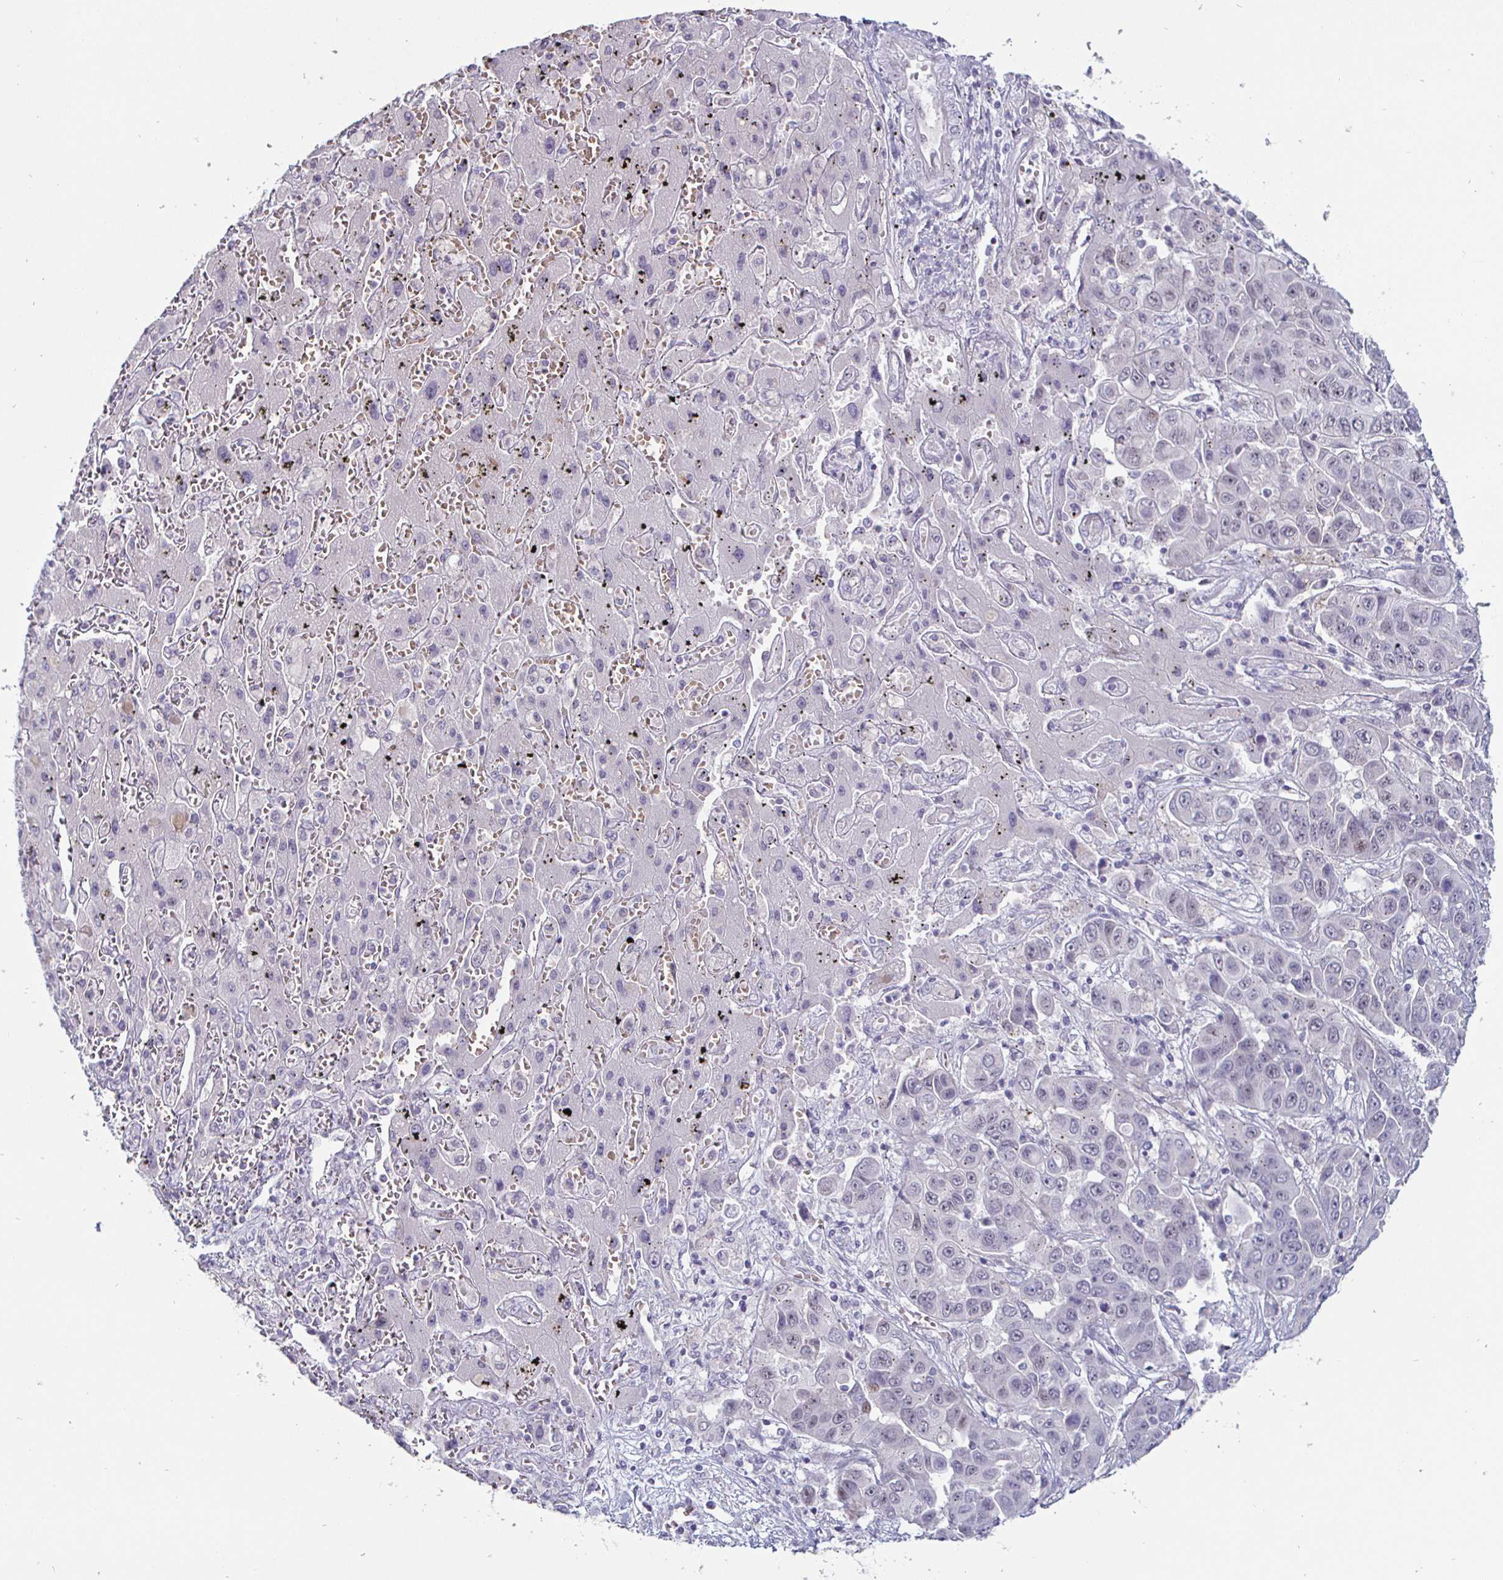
{"staining": {"intensity": "negative", "quantity": "none", "location": "none"}, "tissue": "liver cancer", "cell_type": "Tumor cells", "image_type": "cancer", "snomed": [{"axis": "morphology", "description": "Cholangiocarcinoma"}, {"axis": "topography", "description": "Liver"}], "caption": "DAB (3,3'-diaminobenzidine) immunohistochemical staining of liver cholangiocarcinoma reveals no significant positivity in tumor cells.", "gene": "DMRTB1", "patient": {"sex": "female", "age": 52}}